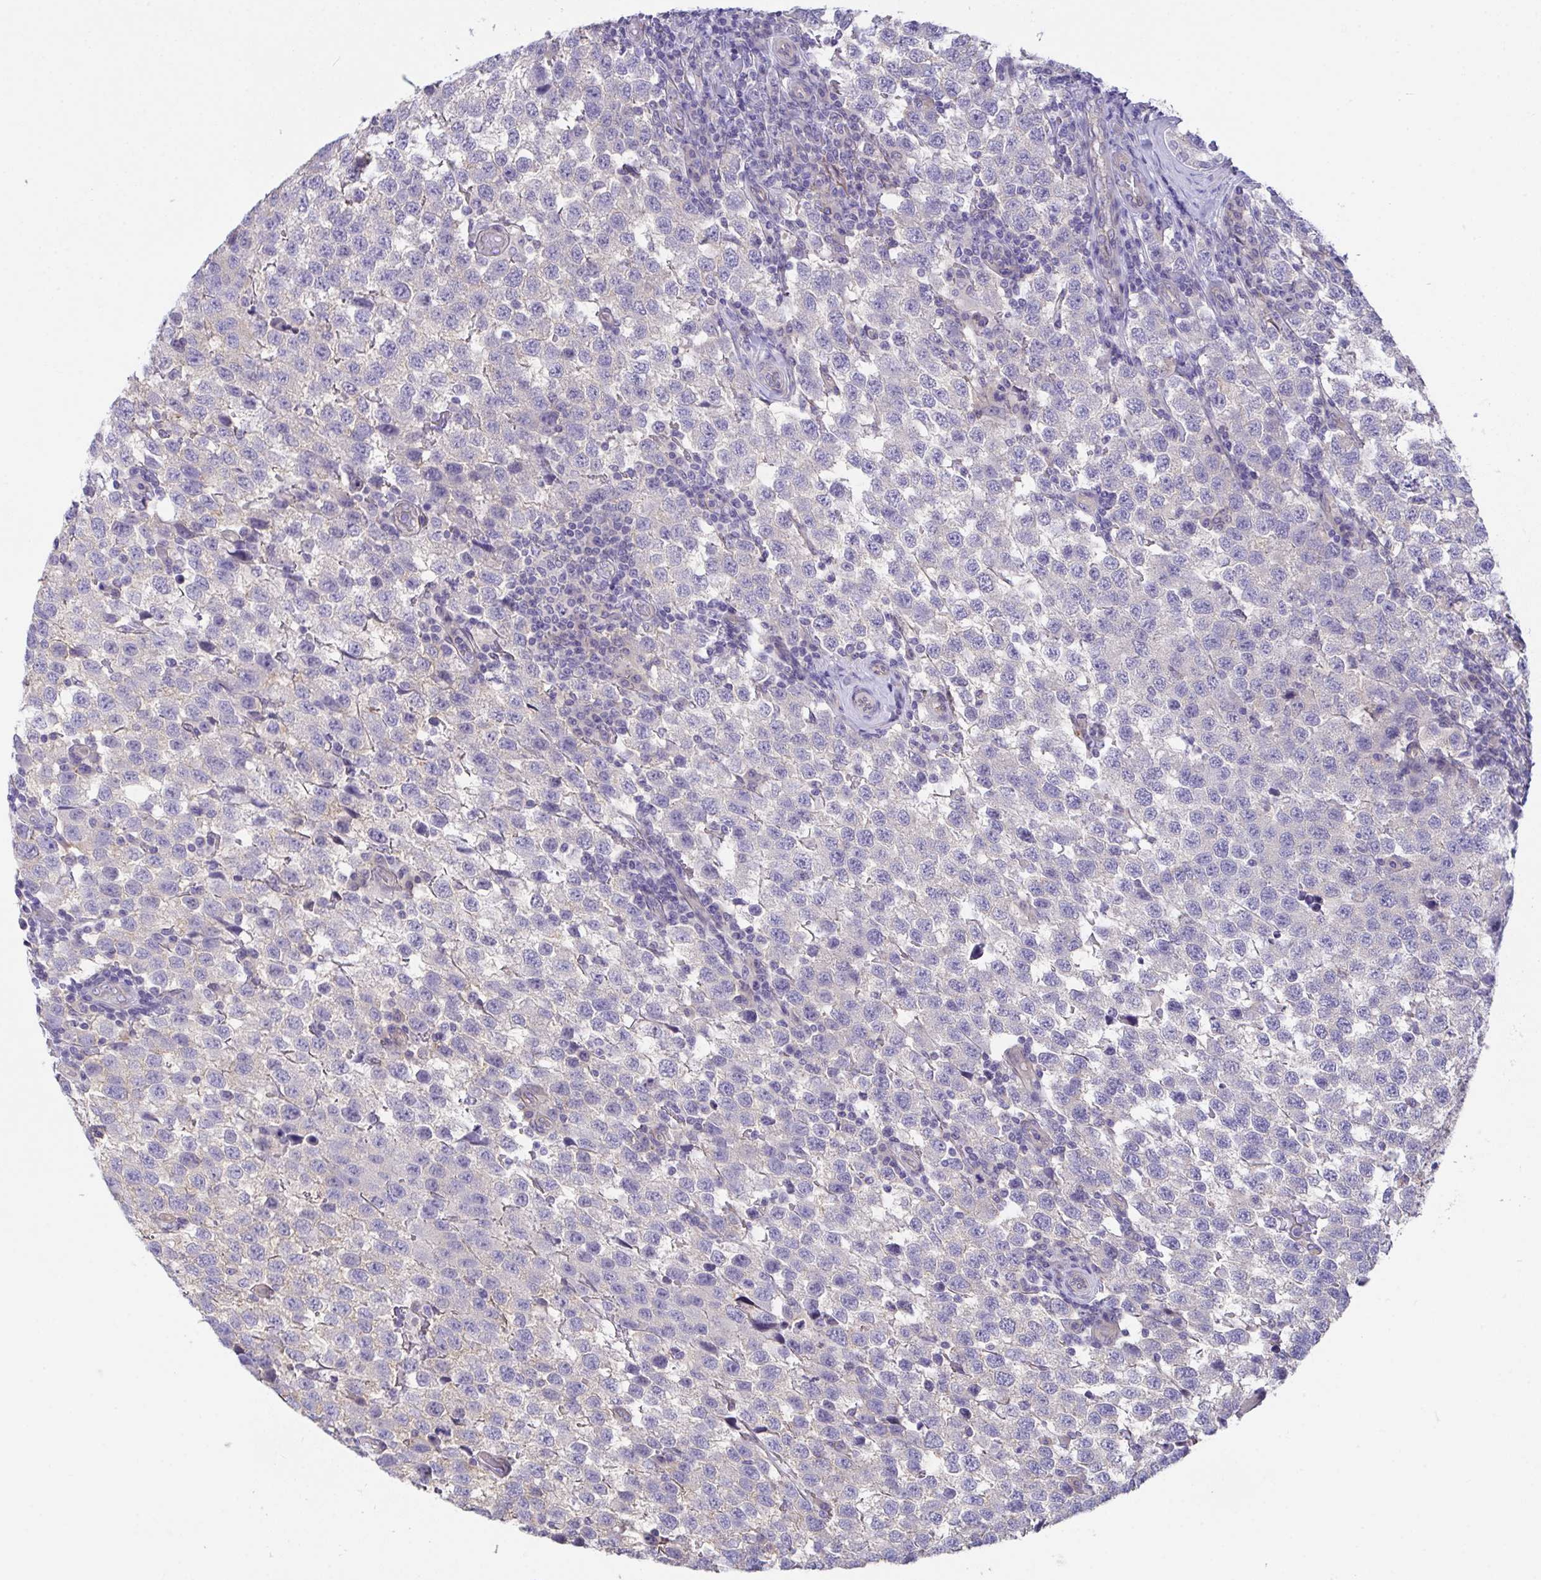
{"staining": {"intensity": "negative", "quantity": "none", "location": "none"}, "tissue": "testis cancer", "cell_type": "Tumor cells", "image_type": "cancer", "snomed": [{"axis": "morphology", "description": "Seminoma, NOS"}, {"axis": "topography", "description": "Testis"}], "caption": "There is no significant staining in tumor cells of seminoma (testis).", "gene": "RHOXF1", "patient": {"sex": "male", "age": 34}}